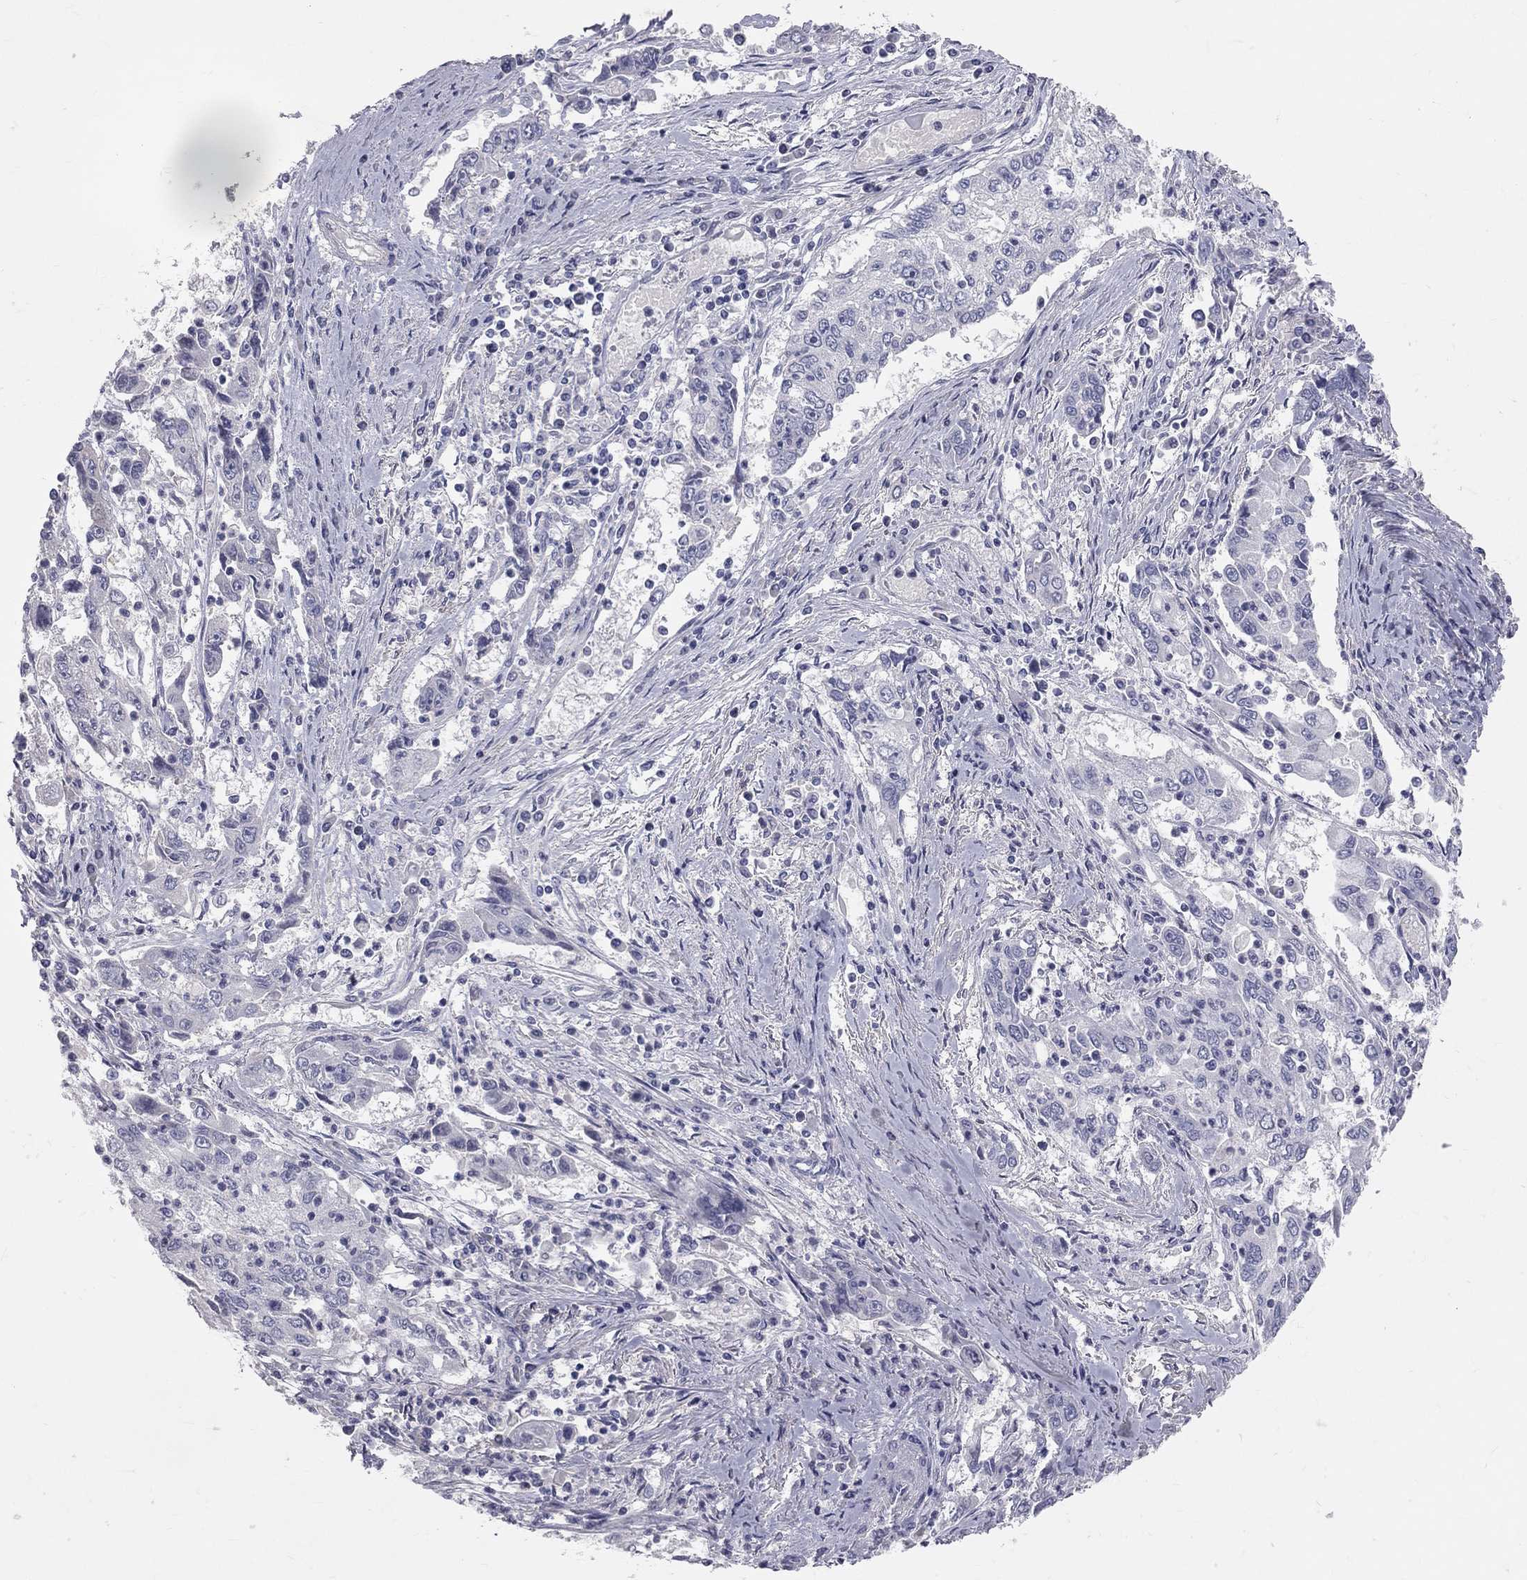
{"staining": {"intensity": "negative", "quantity": "none", "location": "none"}, "tissue": "cervical cancer", "cell_type": "Tumor cells", "image_type": "cancer", "snomed": [{"axis": "morphology", "description": "Squamous cell carcinoma, NOS"}, {"axis": "topography", "description": "Cervix"}], "caption": "IHC histopathology image of neoplastic tissue: squamous cell carcinoma (cervical) stained with DAB (3,3'-diaminobenzidine) exhibits no significant protein expression in tumor cells.", "gene": "TFPI2", "patient": {"sex": "female", "age": 36}}